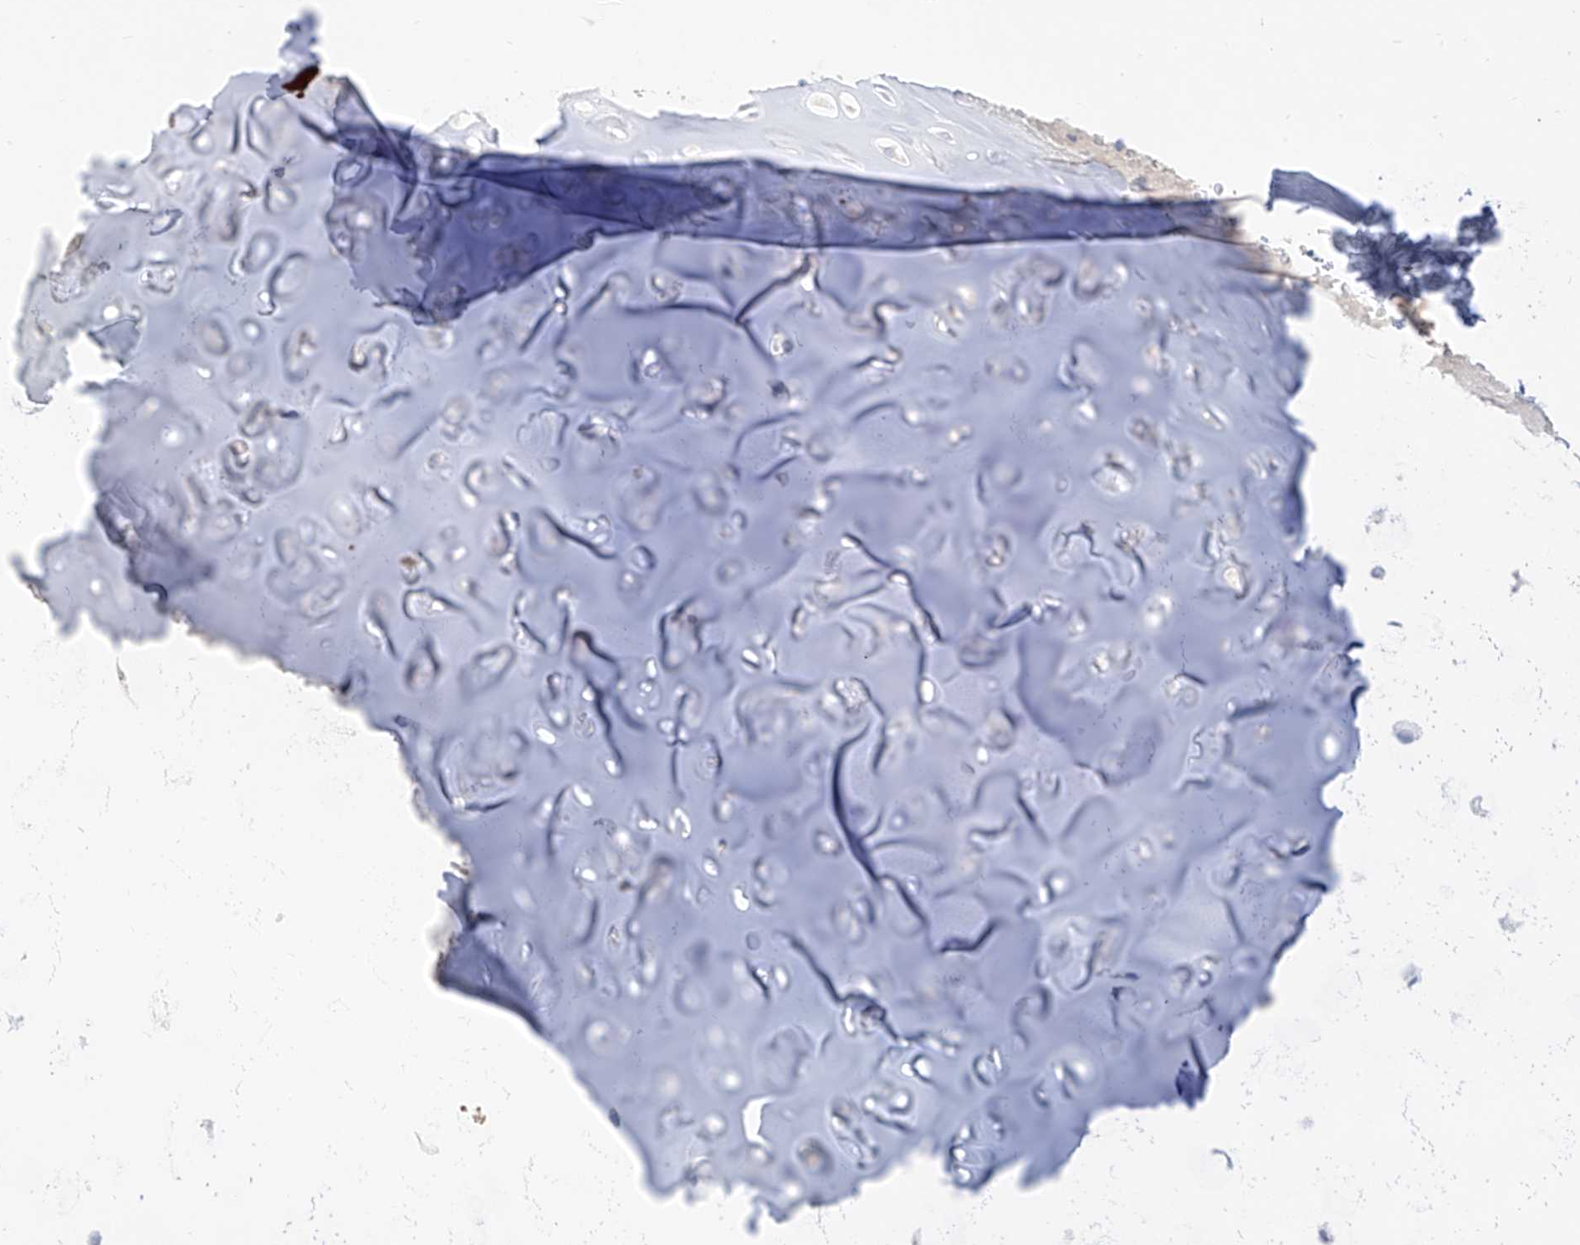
{"staining": {"intensity": "negative", "quantity": "none", "location": "none"}, "tissue": "adipose tissue", "cell_type": "Adipocytes", "image_type": "normal", "snomed": [{"axis": "morphology", "description": "Normal tissue, NOS"}, {"axis": "morphology", "description": "Basal cell carcinoma"}, {"axis": "topography", "description": "Cartilage tissue"}, {"axis": "topography", "description": "Nasopharynx"}, {"axis": "topography", "description": "Oral tissue"}], "caption": "The immunohistochemistry histopathology image has no significant positivity in adipocytes of adipose tissue.", "gene": "ARHGEF40", "patient": {"sex": "female", "age": 77}}